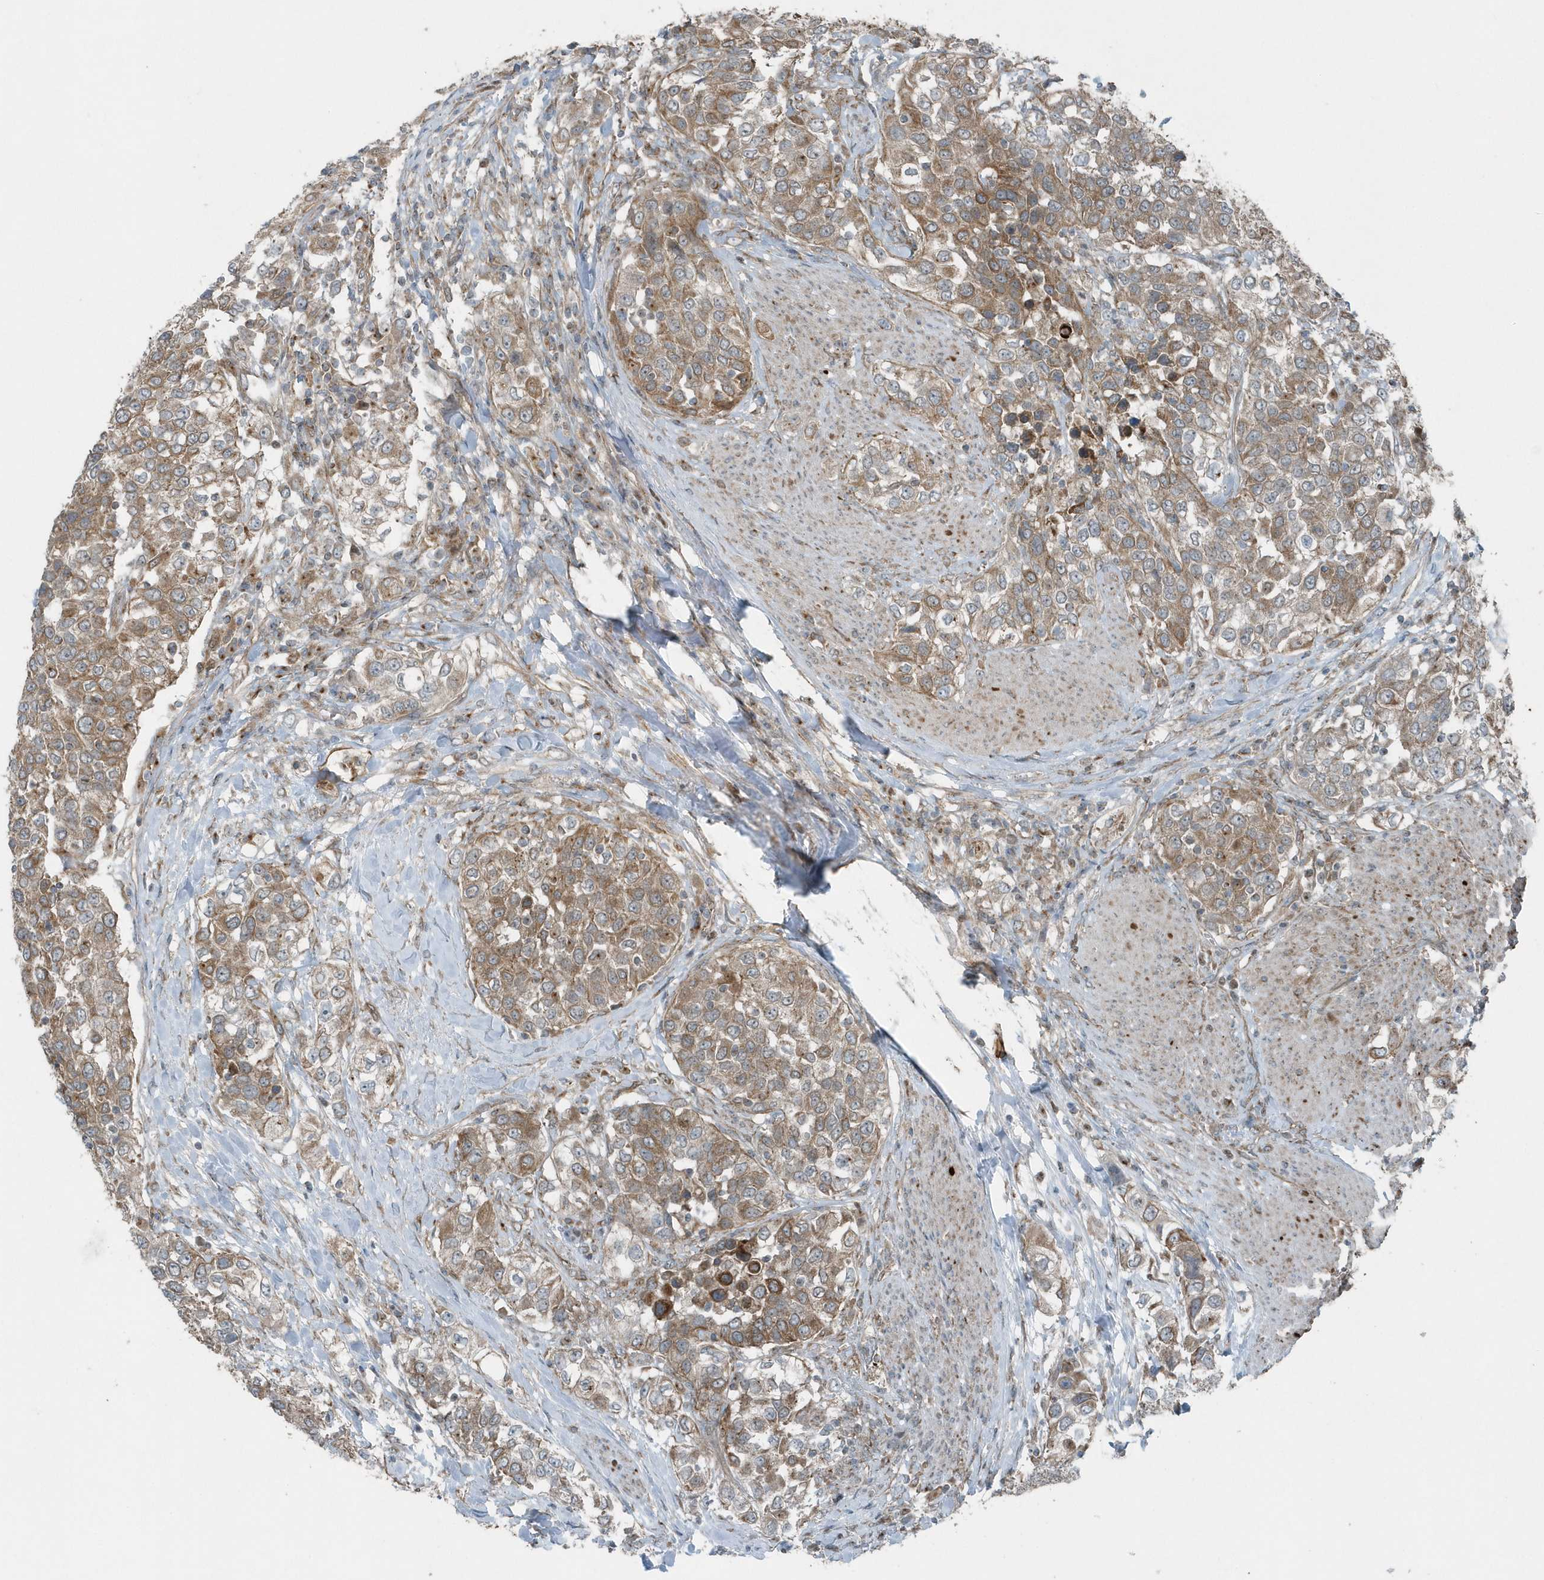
{"staining": {"intensity": "moderate", "quantity": ">75%", "location": "cytoplasmic/membranous"}, "tissue": "urothelial cancer", "cell_type": "Tumor cells", "image_type": "cancer", "snomed": [{"axis": "morphology", "description": "Urothelial carcinoma, High grade"}, {"axis": "topography", "description": "Urinary bladder"}], "caption": "A brown stain labels moderate cytoplasmic/membranous staining of a protein in high-grade urothelial carcinoma tumor cells. (DAB (3,3'-diaminobenzidine) = brown stain, brightfield microscopy at high magnification).", "gene": "GCC2", "patient": {"sex": "female", "age": 80}}